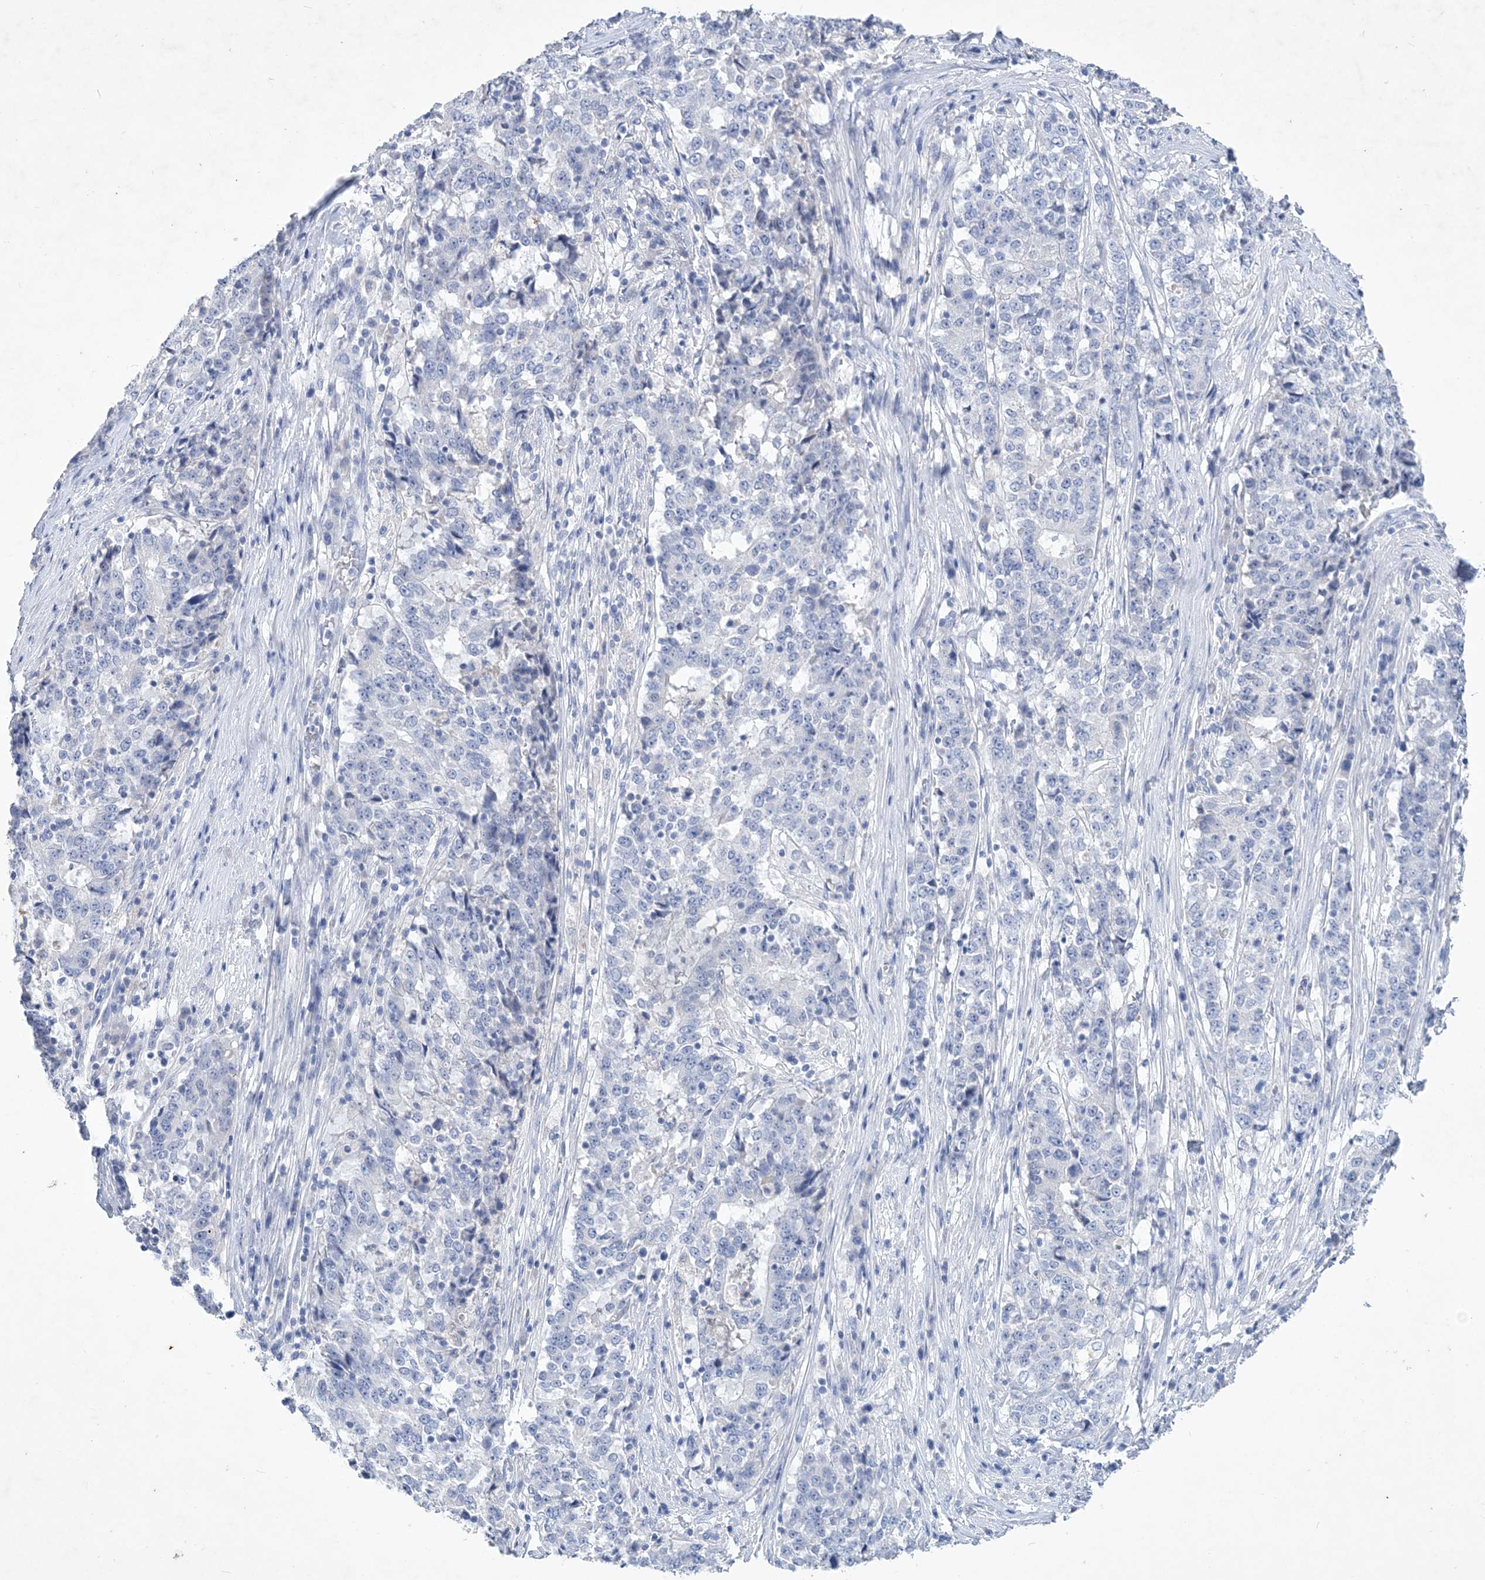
{"staining": {"intensity": "negative", "quantity": "none", "location": "none"}, "tissue": "stomach cancer", "cell_type": "Tumor cells", "image_type": "cancer", "snomed": [{"axis": "morphology", "description": "Adenocarcinoma, NOS"}, {"axis": "topography", "description": "Stomach"}], "caption": "Stomach cancer (adenocarcinoma) stained for a protein using IHC displays no expression tumor cells.", "gene": "COPS8", "patient": {"sex": "male", "age": 59}}